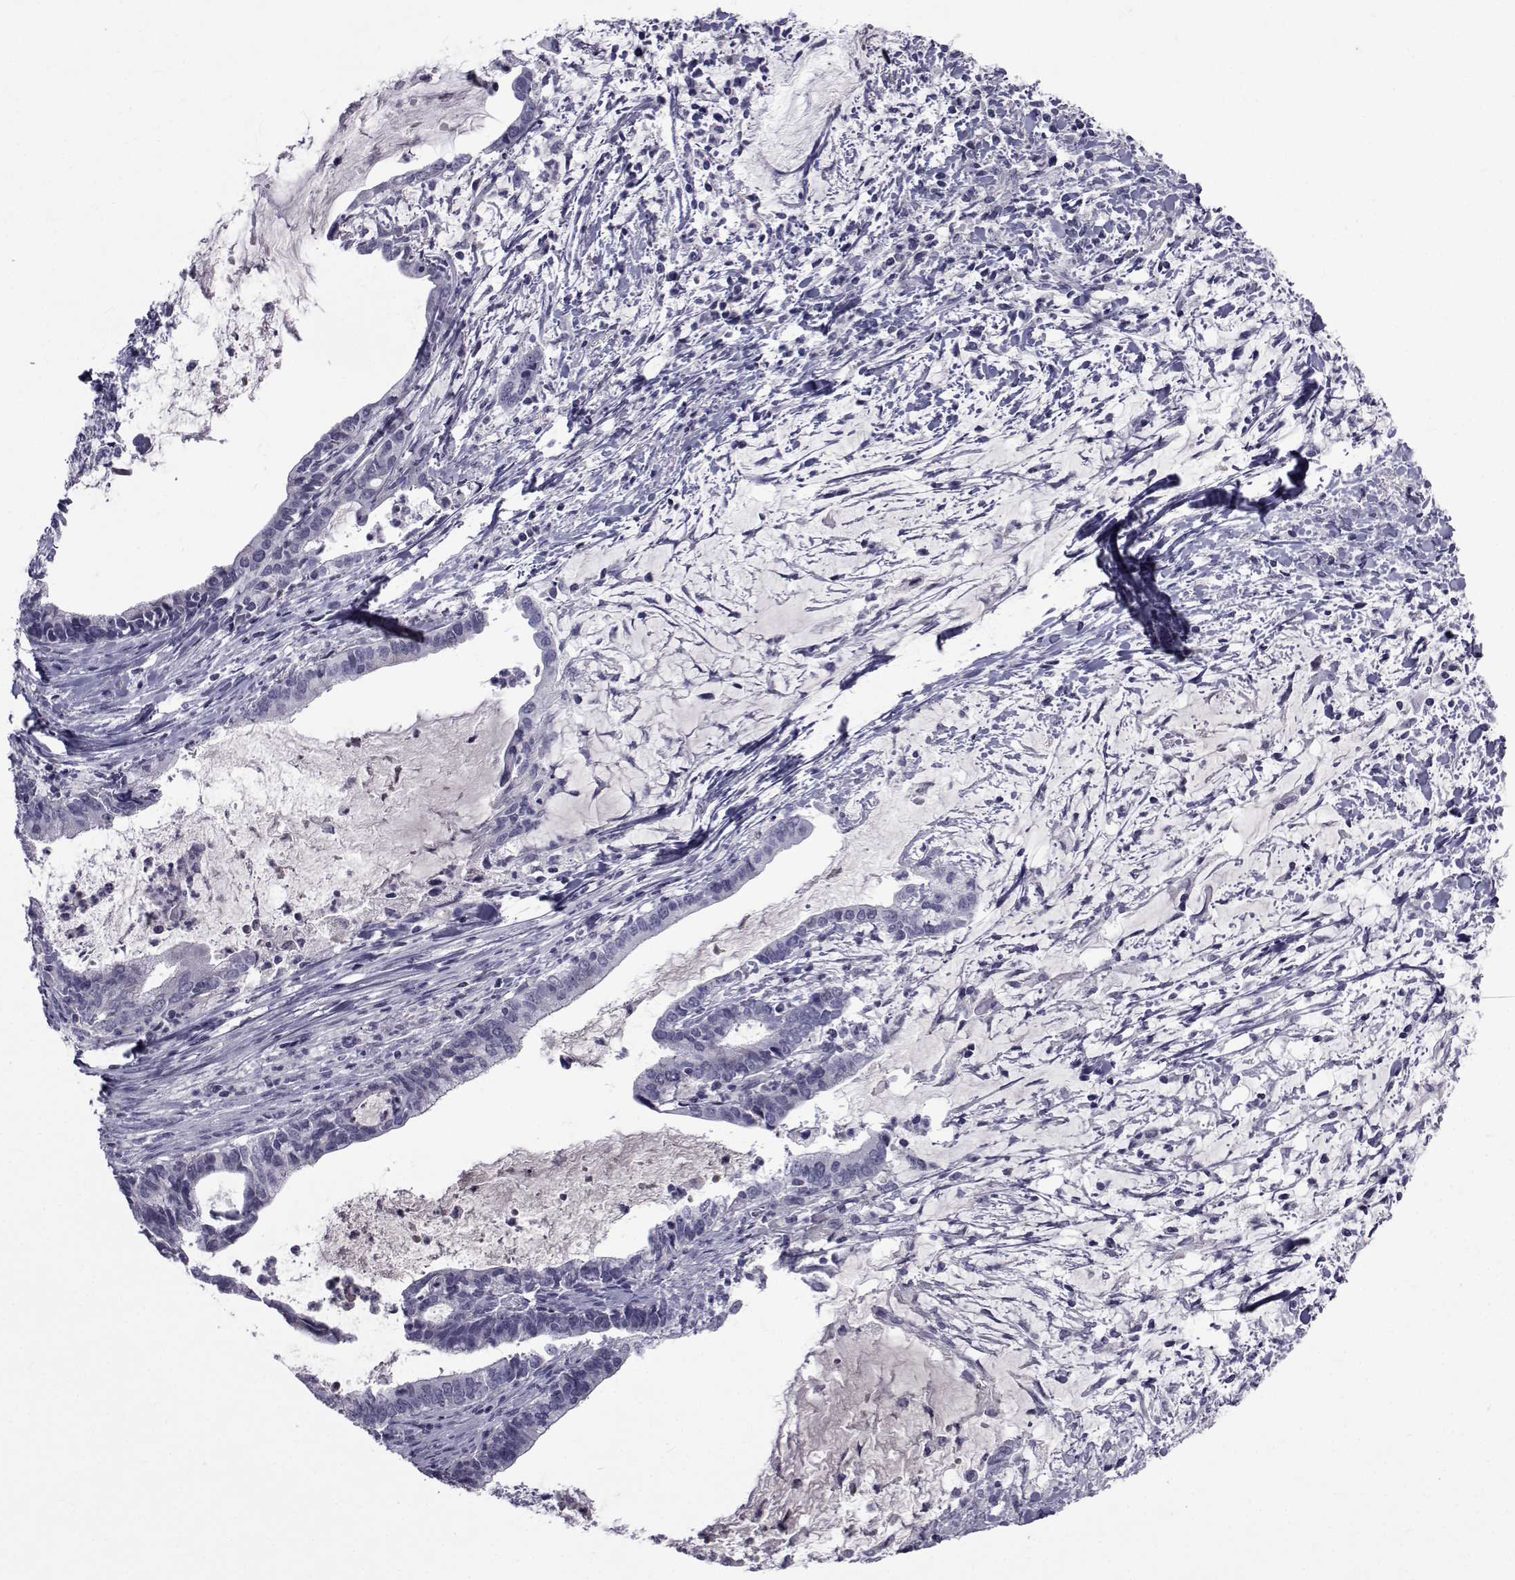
{"staining": {"intensity": "negative", "quantity": "none", "location": "none"}, "tissue": "cervical cancer", "cell_type": "Tumor cells", "image_type": "cancer", "snomed": [{"axis": "morphology", "description": "Adenocarcinoma, NOS"}, {"axis": "topography", "description": "Cervix"}], "caption": "High power microscopy histopathology image of an IHC photomicrograph of cervical cancer, revealing no significant staining in tumor cells.", "gene": "PAX2", "patient": {"sex": "female", "age": 42}}